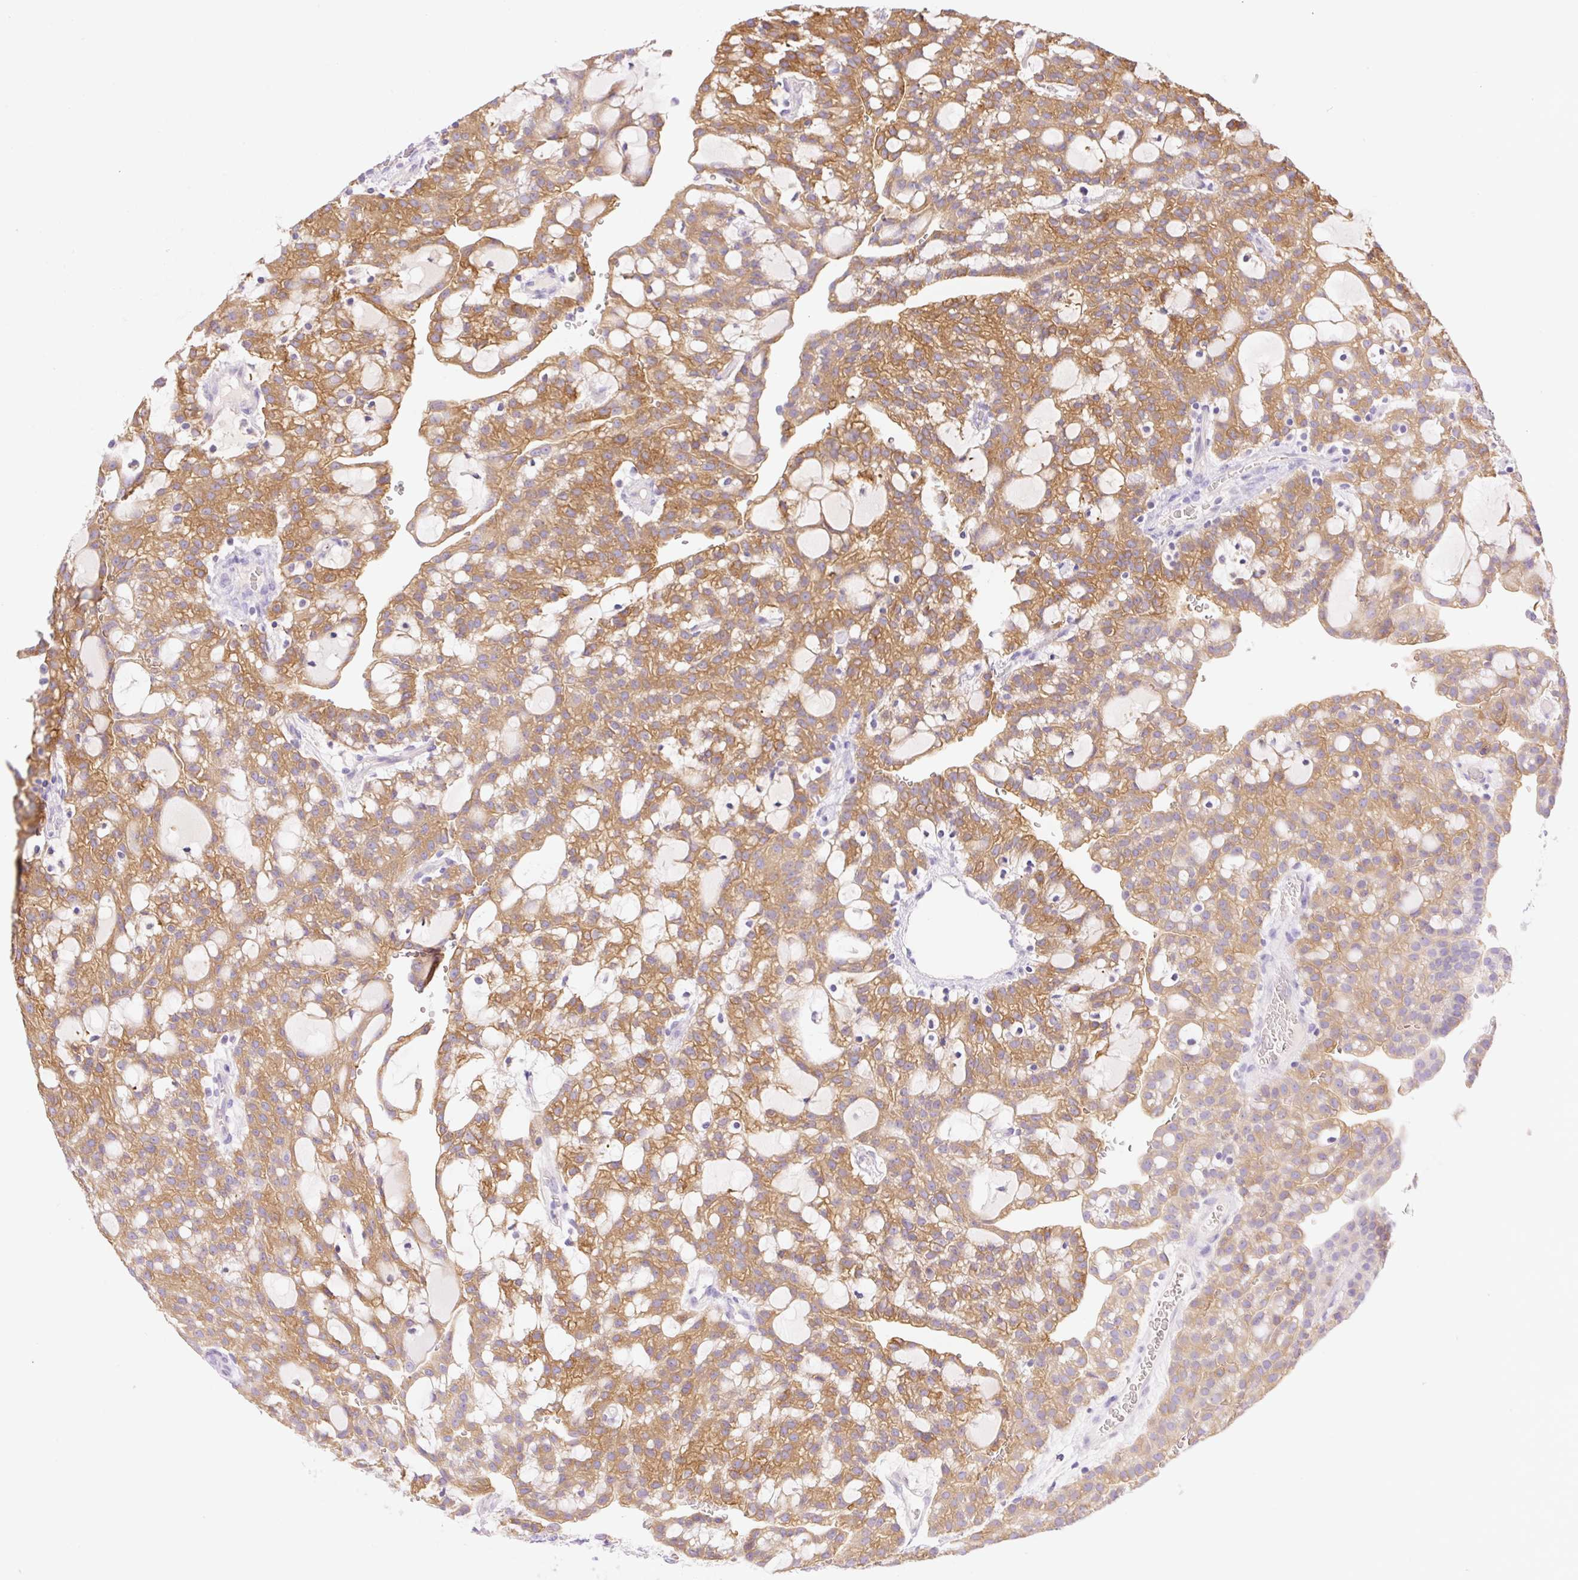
{"staining": {"intensity": "moderate", "quantity": ">75%", "location": "cytoplasmic/membranous"}, "tissue": "renal cancer", "cell_type": "Tumor cells", "image_type": "cancer", "snomed": [{"axis": "morphology", "description": "Adenocarcinoma, NOS"}, {"axis": "topography", "description": "Kidney"}], "caption": "The histopathology image demonstrates a brown stain indicating the presence of a protein in the cytoplasmic/membranous of tumor cells in renal adenocarcinoma.", "gene": "DENND5A", "patient": {"sex": "male", "age": 63}}